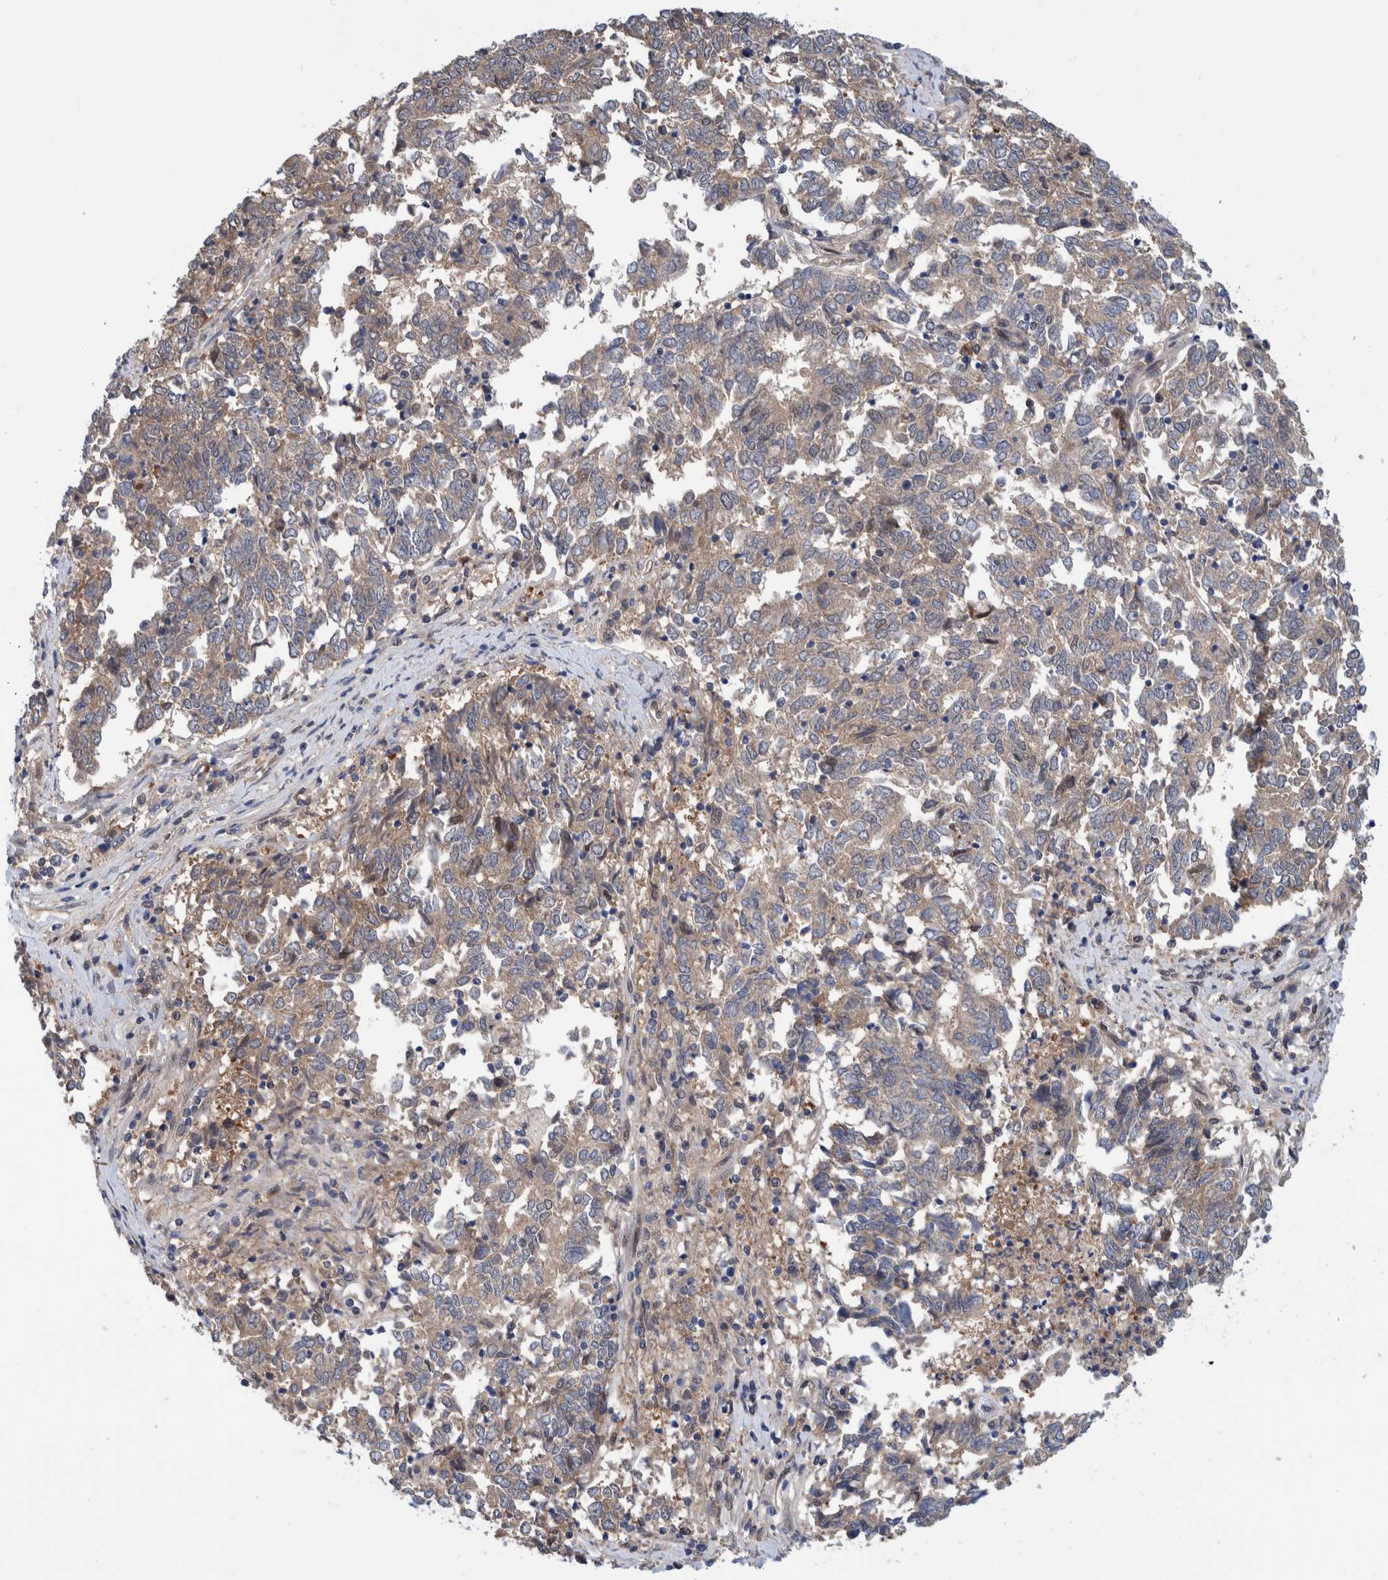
{"staining": {"intensity": "weak", "quantity": ">75%", "location": "cytoplasmic/membranous"}, "tissue": "endometrial cancer", "cell_type": "Tumor cells", "image_type": "cancer", "snomed": [{"axis": "morphology", "description": "Adenocarcinoma, NOS"}, {"axis": "topography", "description": "Endometrium"}], "caption": "Weak cytoplasmic/membranous staining for a protein is identified in approximately >75% of tumor cells of endometrial cancer (adenocarcinoma) using IHC.", "gene": "PFAS", "patient": {"sex": "female", "age": 80}}